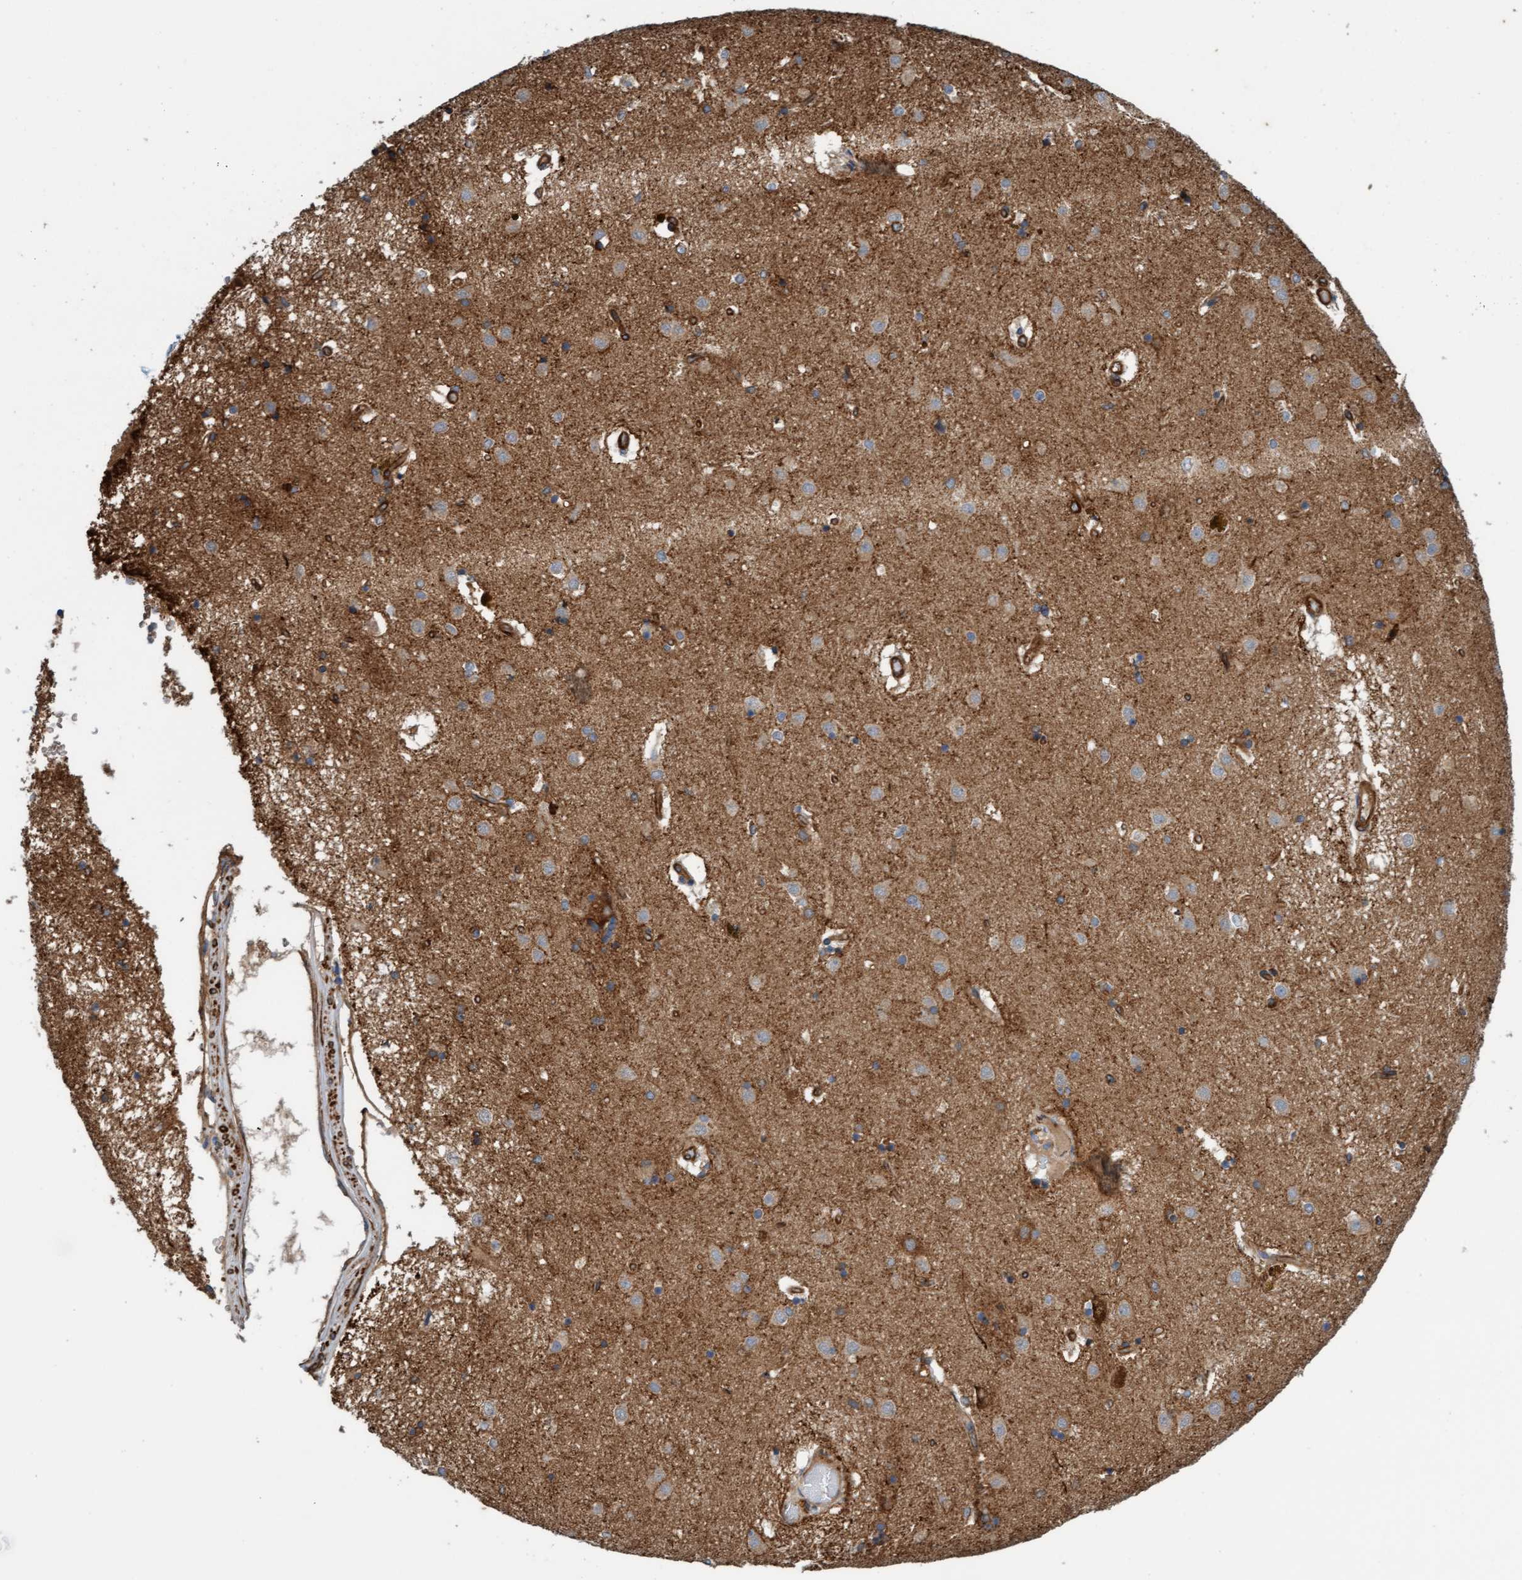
{"staining": {"intensity": "moderate", "quantity": ">75%", "location": "cytoplasmic/membranous"}, "tissue": "caudate", "cell_type": "Glial cells", "image_type": "normal", "snomed": [{"axis": "morphology", "description": "Normal tissue, NOS"}, {"axis": "topography", "description": "Lateral ventricle wall"}], "caption": "A high-resolution photomicrograph shows immunohistochemistry (IHC) staining of benign caudate, which reveals moderate cytoplasmic/membranous positivity in about >75% of glial cells.", "gene": "FMNL3", "patient": {"sex": "male", "age": 70}}